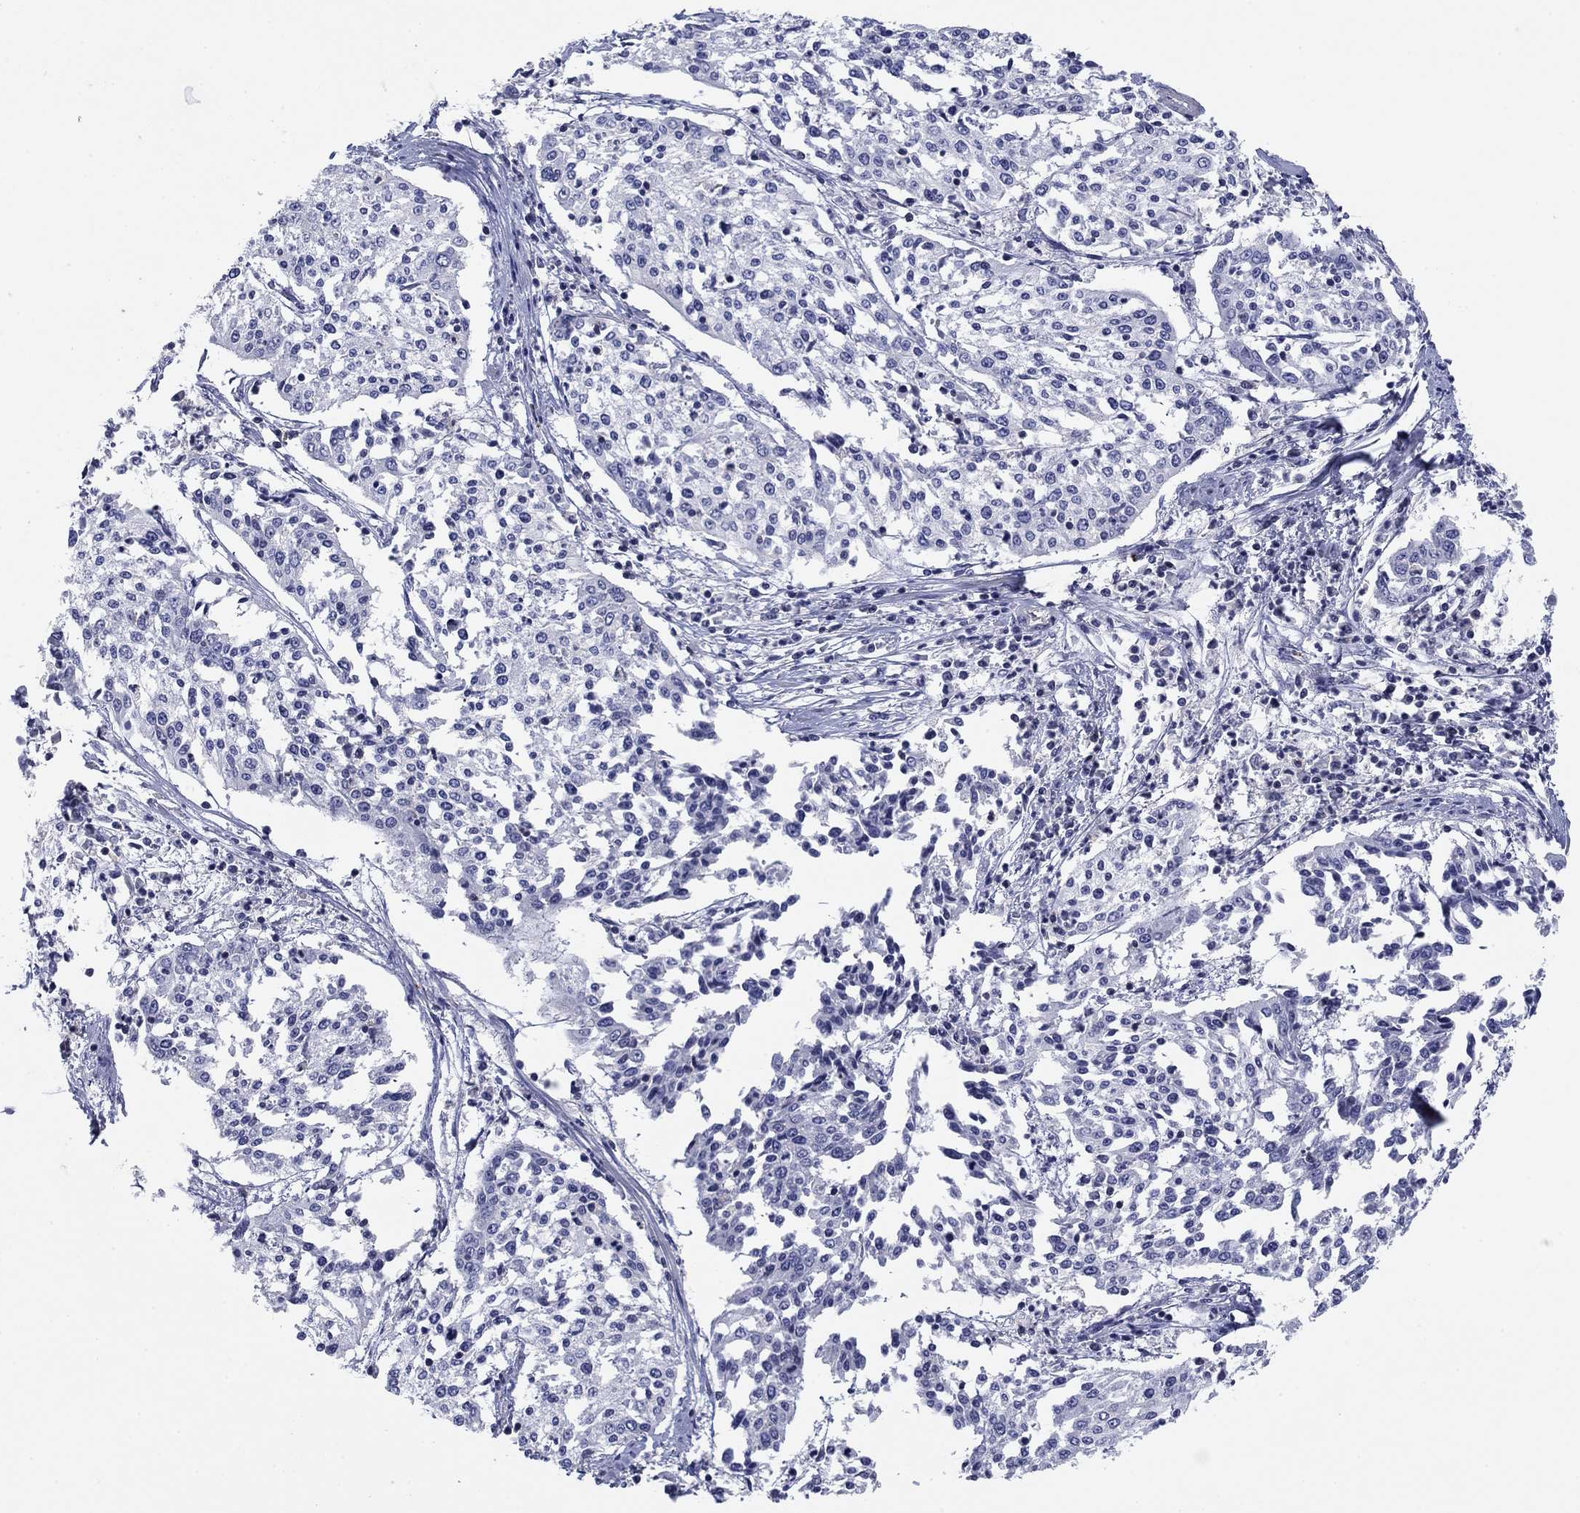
{"staining": {"intensity": "negative", "quantity": "none", "location": "none"}, "tissue": "cervical cancer", "cell_type": "Tumor cells", "image_type": "cancer", "snomed": [{"axis": "morphology", "description": "Squamous cell carcinoma, NOS"}, {"axis": "topography", "description": "Cervix"}], "caption": "High power microscopy histopathology image of an IHC image of cervical squamous cell carcinoma, revealing no significant positivity in tumor cells. Brightfield microscopy of IHC stained with DAB (brown) and hematoxylin (blue), captured at high magnification.", "gene": "PSD4", "patient": {"sex": "female", "age": 41}}